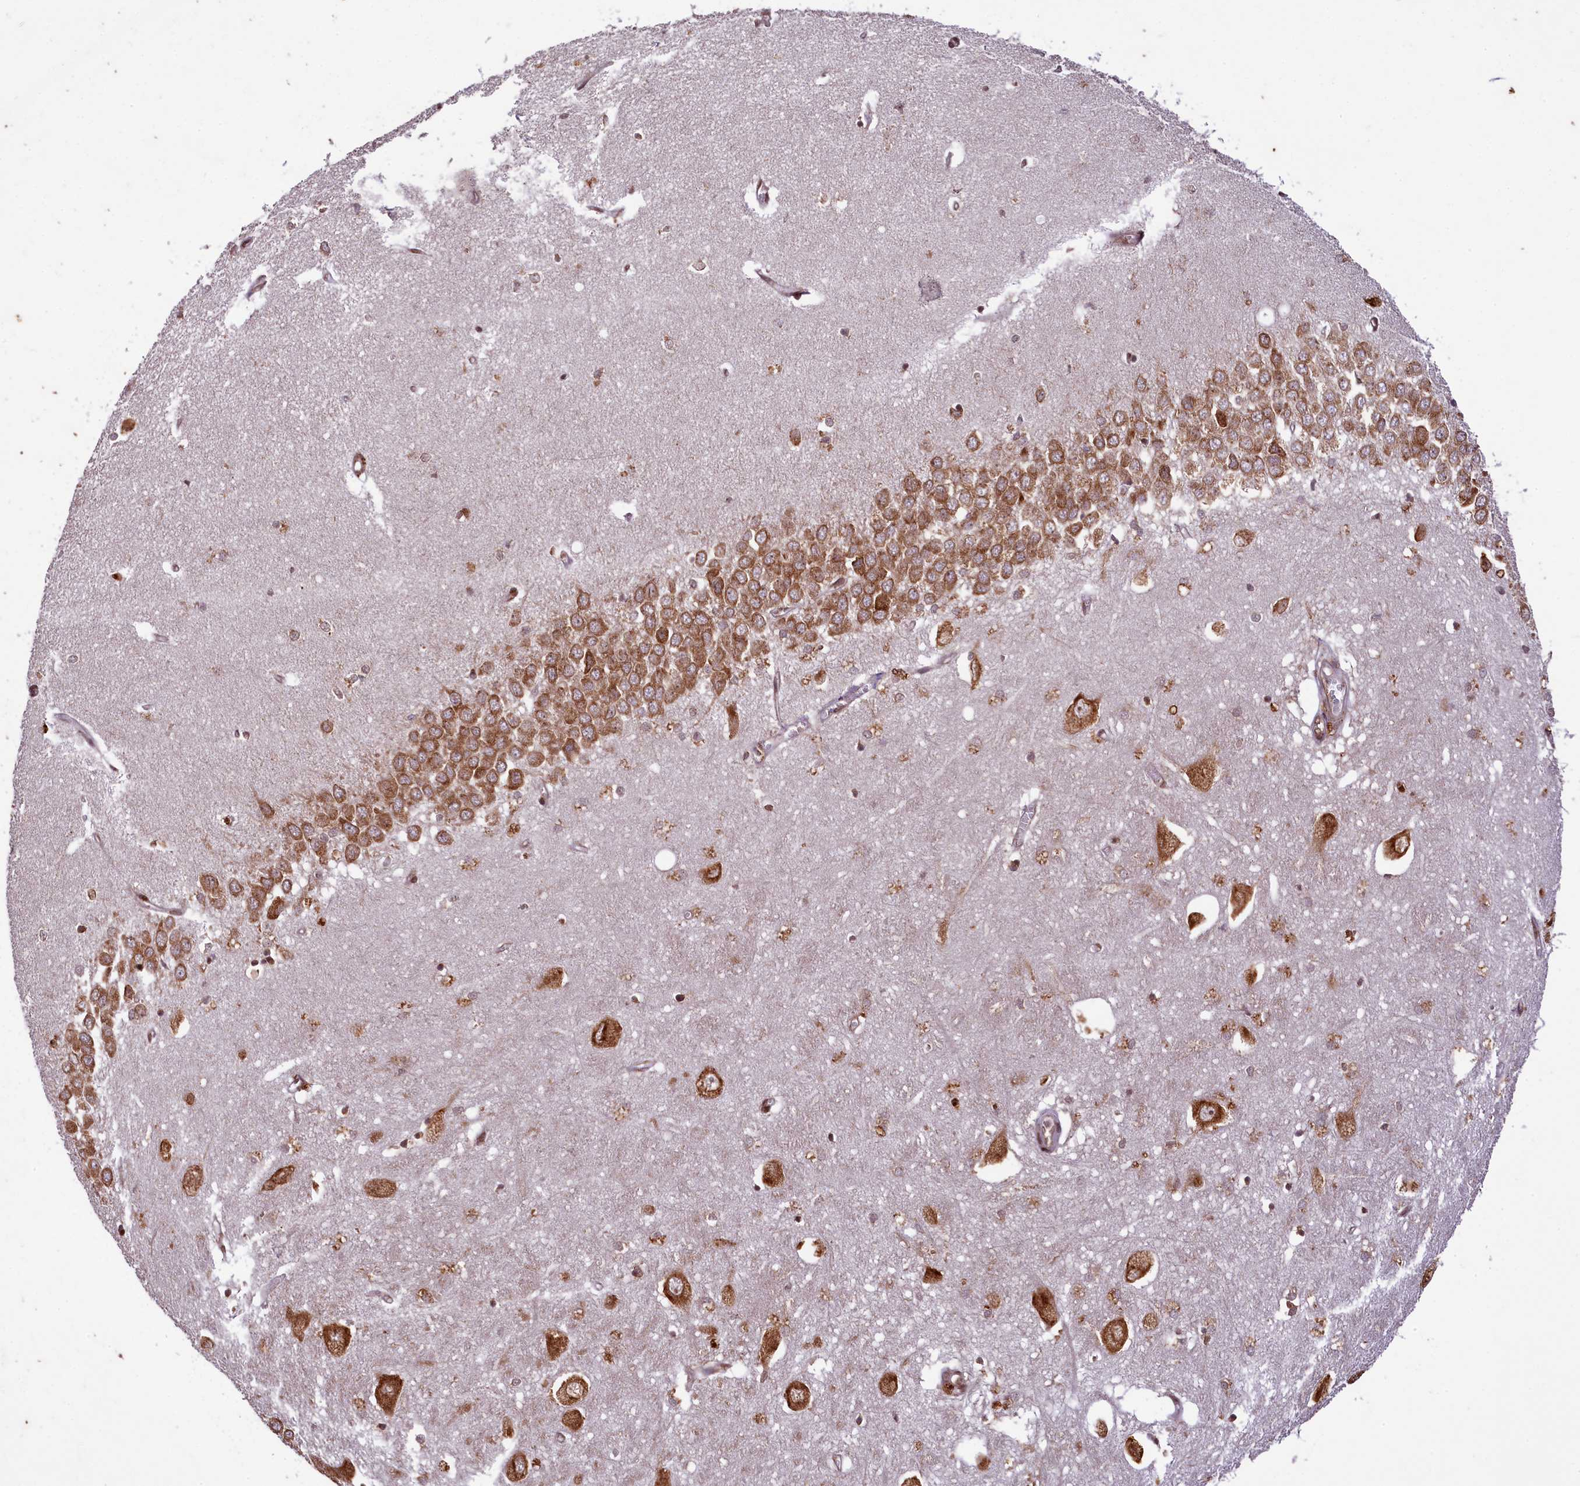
{"staining": {"intensity": "moderate", "quantity": "25%-75%", "location": "cytoplasmic/membranous"}, "tissue": "hippocampus", "cell_type": "Glial cells", "image_type": "normal", "snomed": [{"axis": "morphology", "description": "Normal tissue, NOS"}, {"axis": "topography", "description": "Hippocampus"}], "caption": "About 25%-75% of glial cells in unremarkable hippocampus show moderate cytoplasmic/membranous protein expression as visualized by brown immunohistochemical staining.", "gene": "LARP4", "patient": {"sex": "female", "age": 64}}